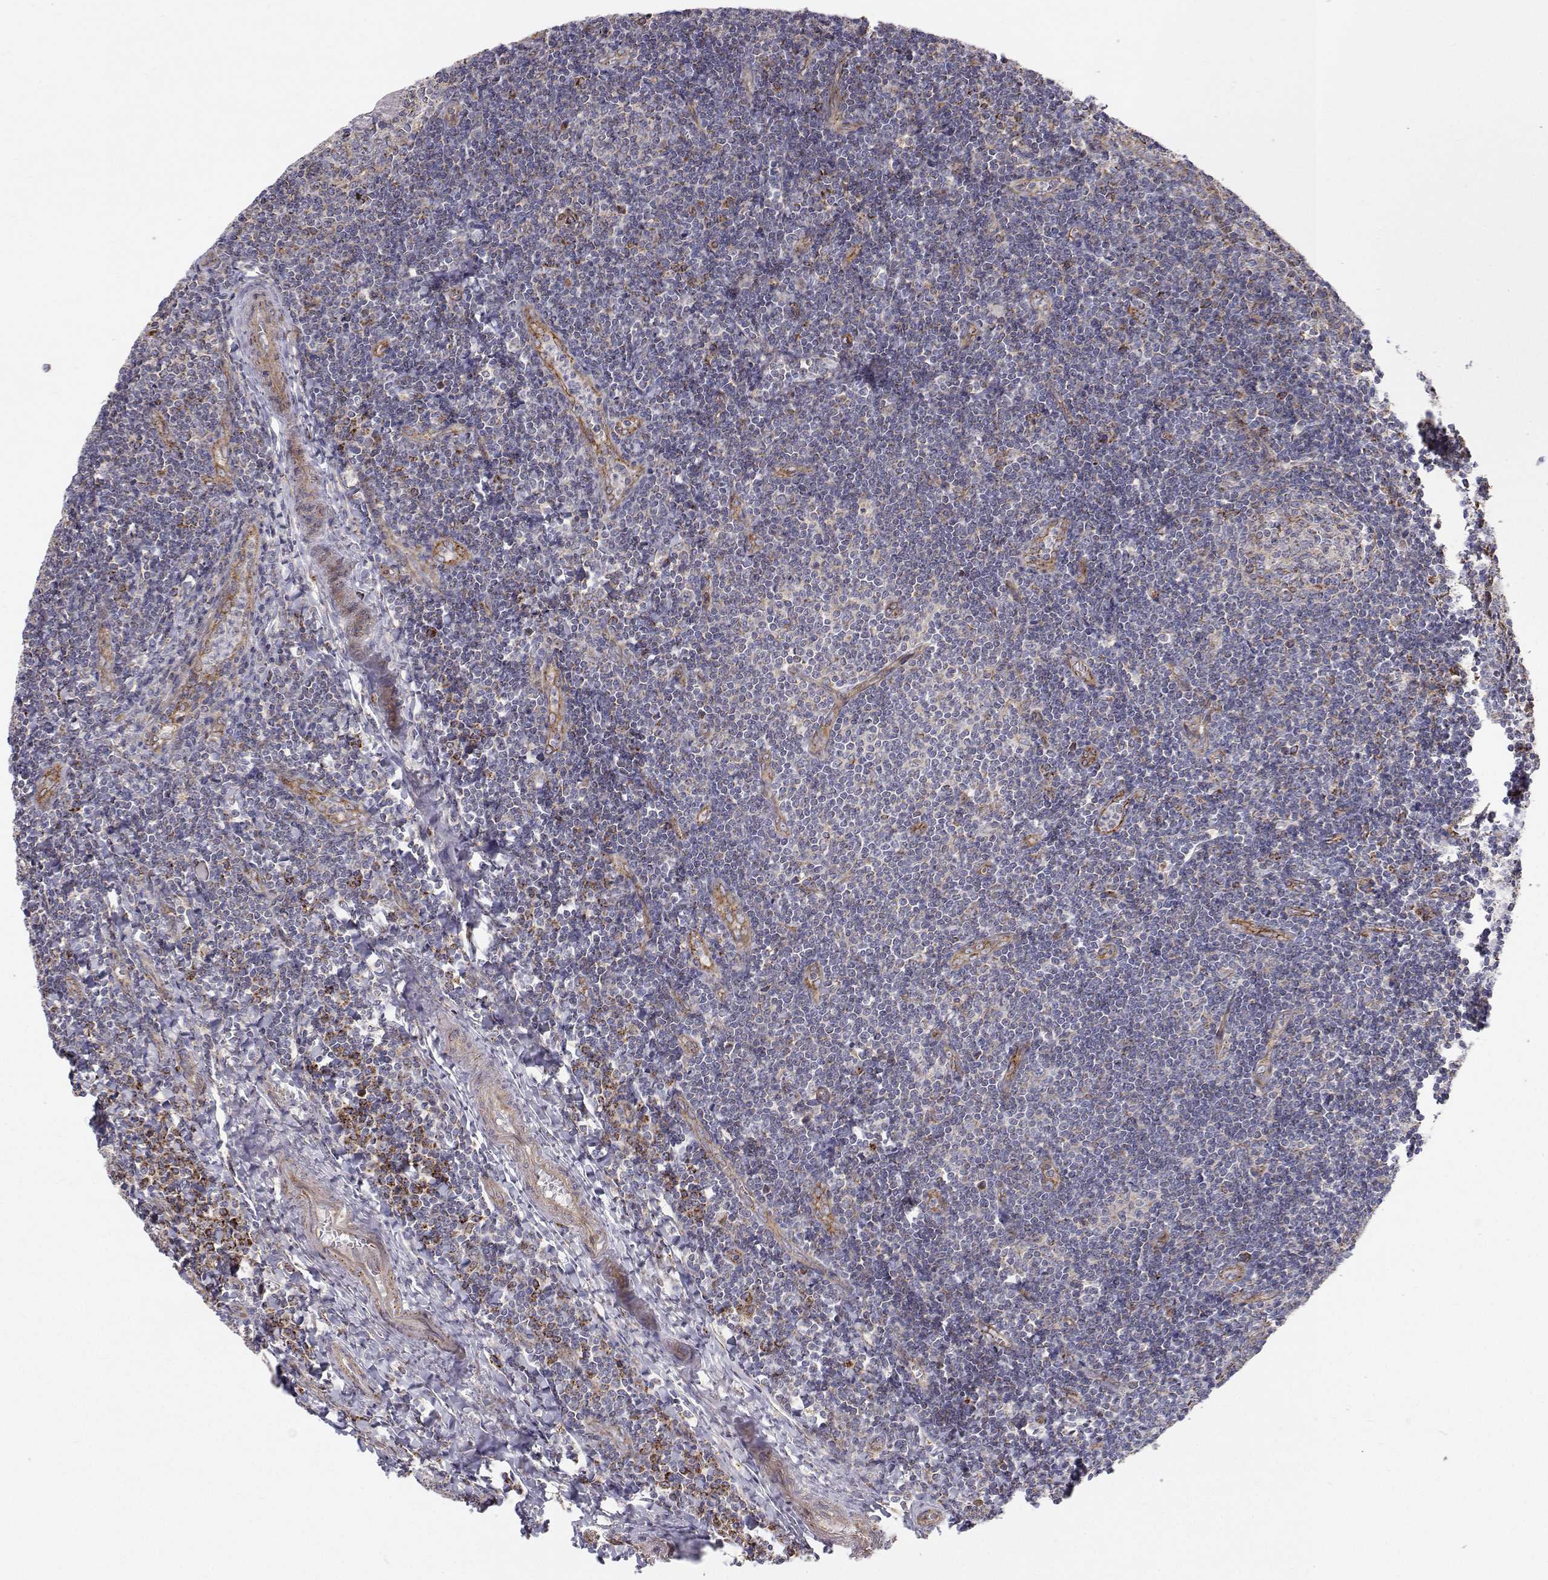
{"staining": {"intensity": "moderate", "quantity": "25%-75%", "location": "cytoplasmic/membranous"}, "tissue": "tonsil", "cell_type": "Germinal center cells", "image_type": "normal", "snomed": [{"axis": "morphology", "description": "Normal tissue, NOS"}, {"axis": "morphology", "description": "Inflammation, NOS"}, {"axis": "topography", "description": "Tonsil"}], "caption": "A brown stain shows moderate cytoplasmic/membranous expression of a protein in germinal center cells of unremarkable tonsil. The staining was performed using DAB (3,3'-diaminobenzidine), with brown indicating positive protein expression. Nuclei are stained blue with hematoxylin.", "gene": "SPICE1", "patient": {"sex": "female", "age": 31}}